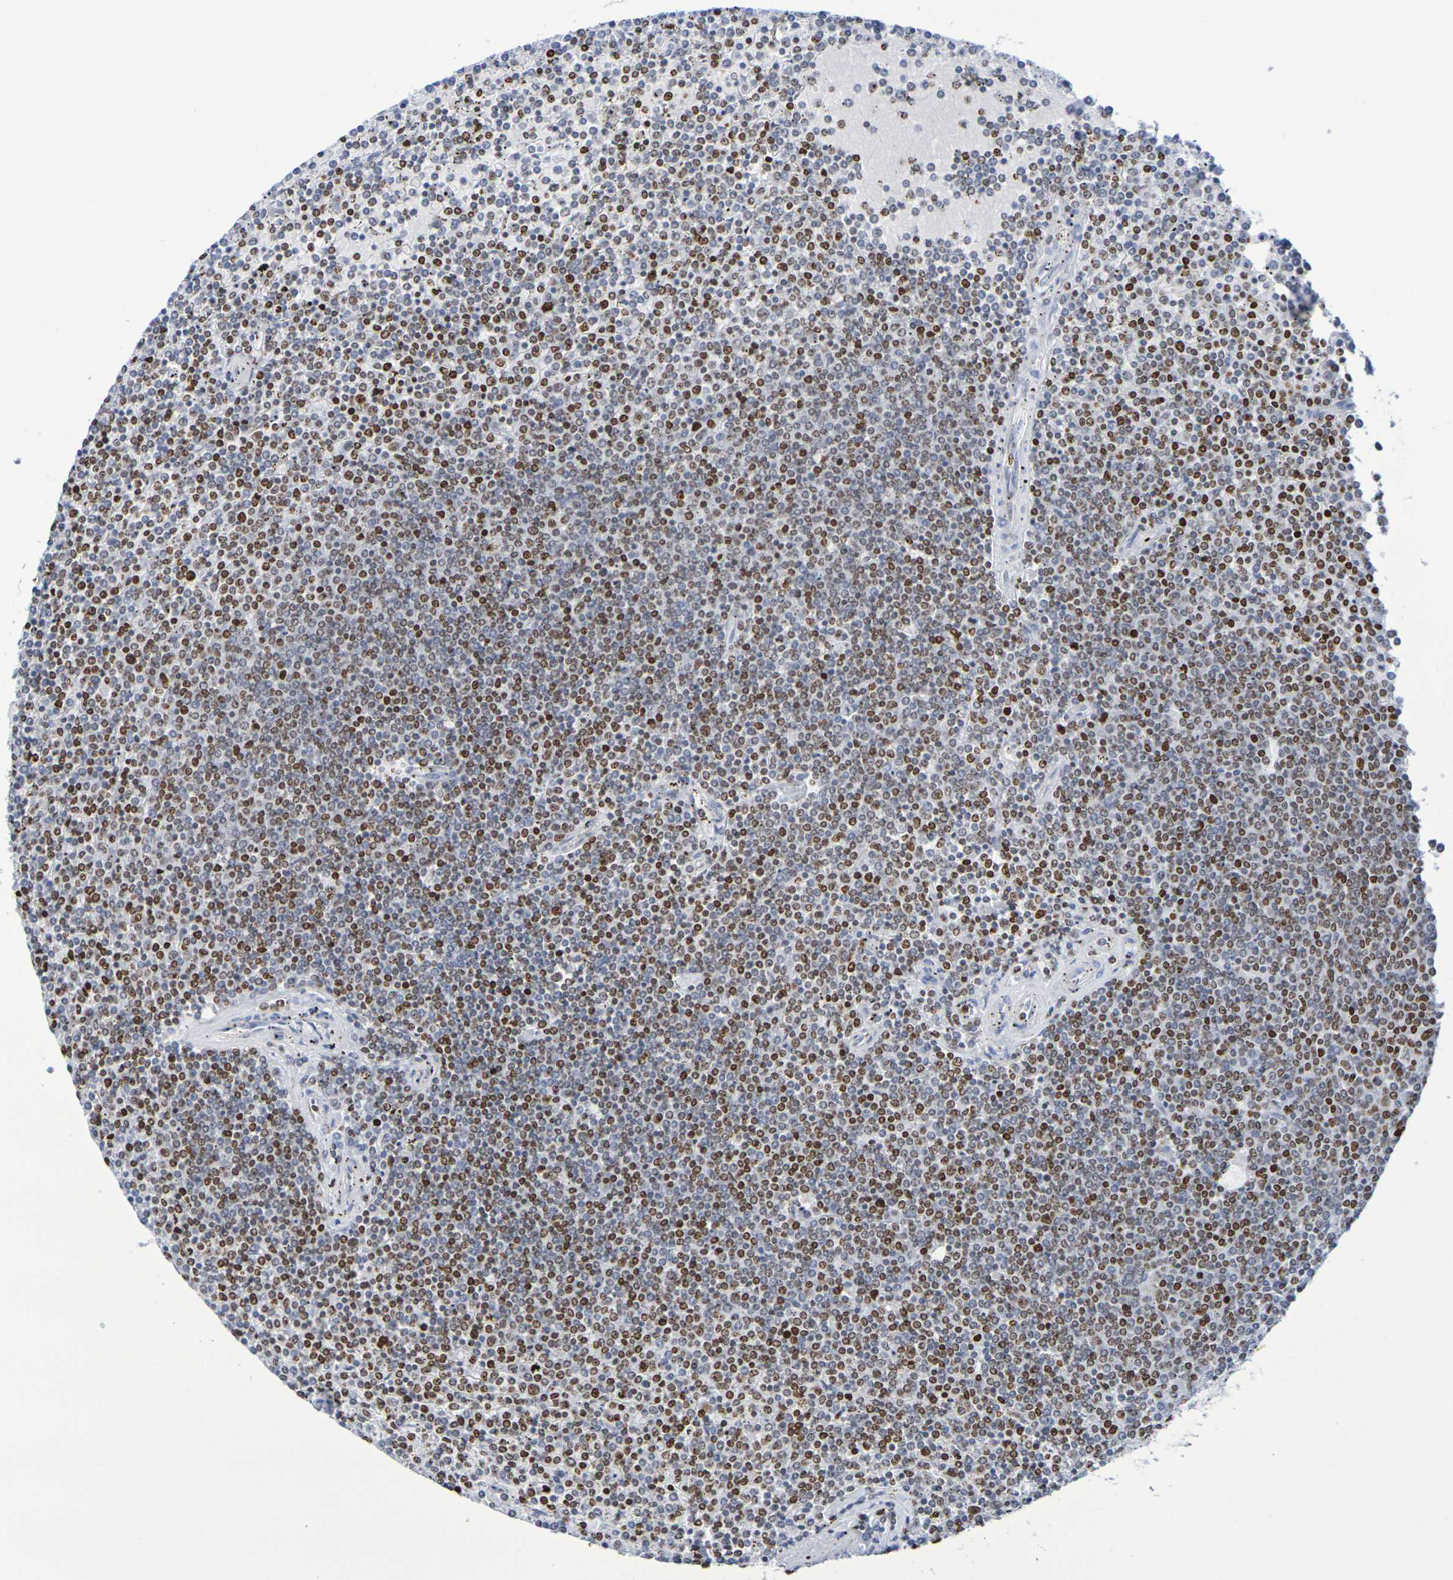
{"staining": {"intensity": "moderate", "quantity": "25%-75%", "location": "nuclear"}, "tissue": "lymphoma", "cell_type": "Tumor cells", "image_type": "cancer", "snomed": [{"axis": "morphology", "description": "Malignant lymphoma, non-Hodgkin's type, Low grade"}, {"axis": "topography", "description": "Spleen"}], "caption": "Moderate nuclear staining is present in about 25%-75% of tumor cells in malignant lymphoma, non-Hodgkin's type (low-grade).", "gene": "H1-5", "patient": {"sex": "female", "age": 77}}